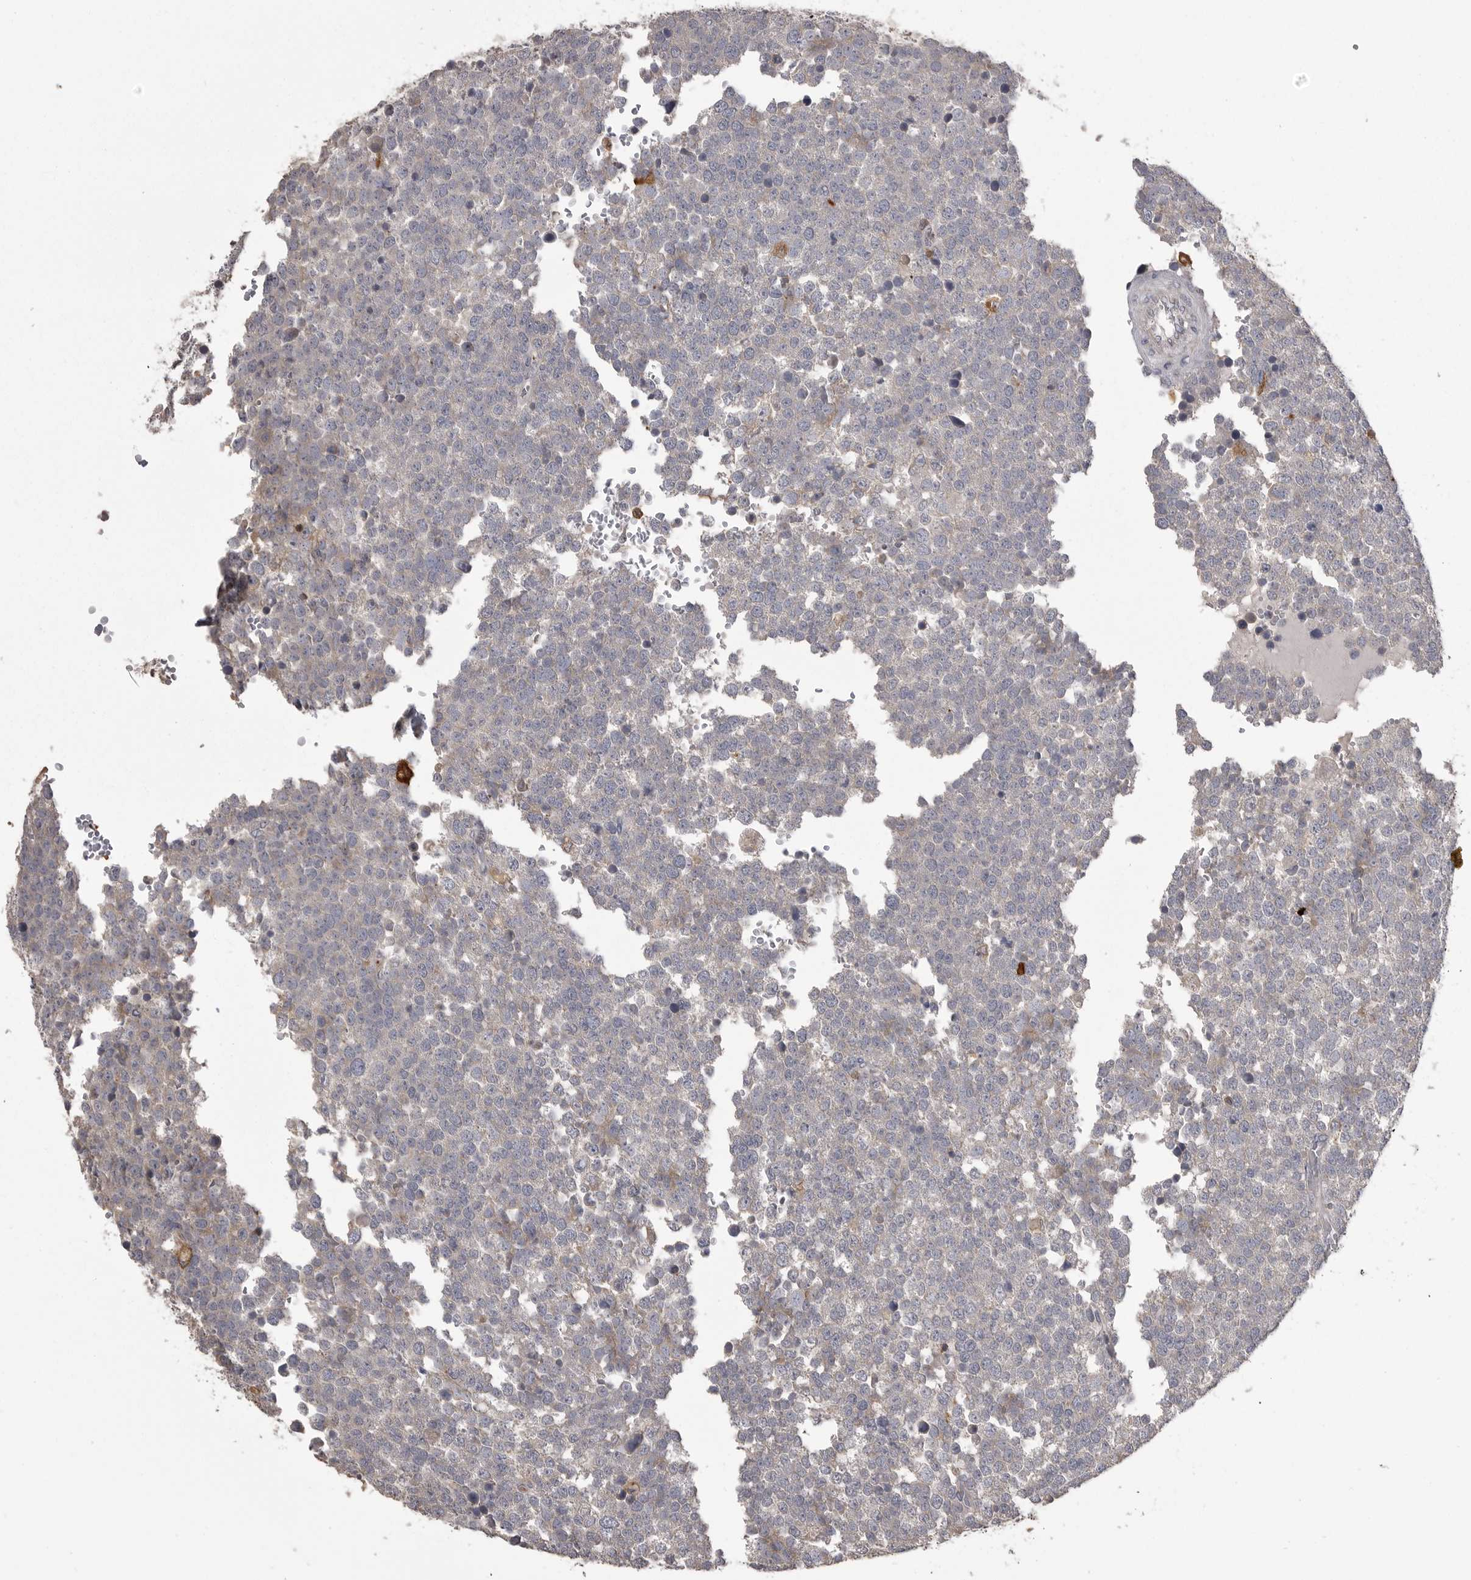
{"staining": {"intensity": "negative", "quantity": "none", "location": "none"}, "tissue": "testis cancer", "cell_type": "Tumor cells", "image_type": "cancer", "snomed": [{"axis": "morphology", "description": "Seminoma, NOS"}, {"axis": "topography", "description": "Testis"}], "caption": "Immunohistochemical staining of testis seminoma reveals no significant staining in tumor cells.", "gene": "CMTM6", "patient": {"sex": "male", "age": 71}}